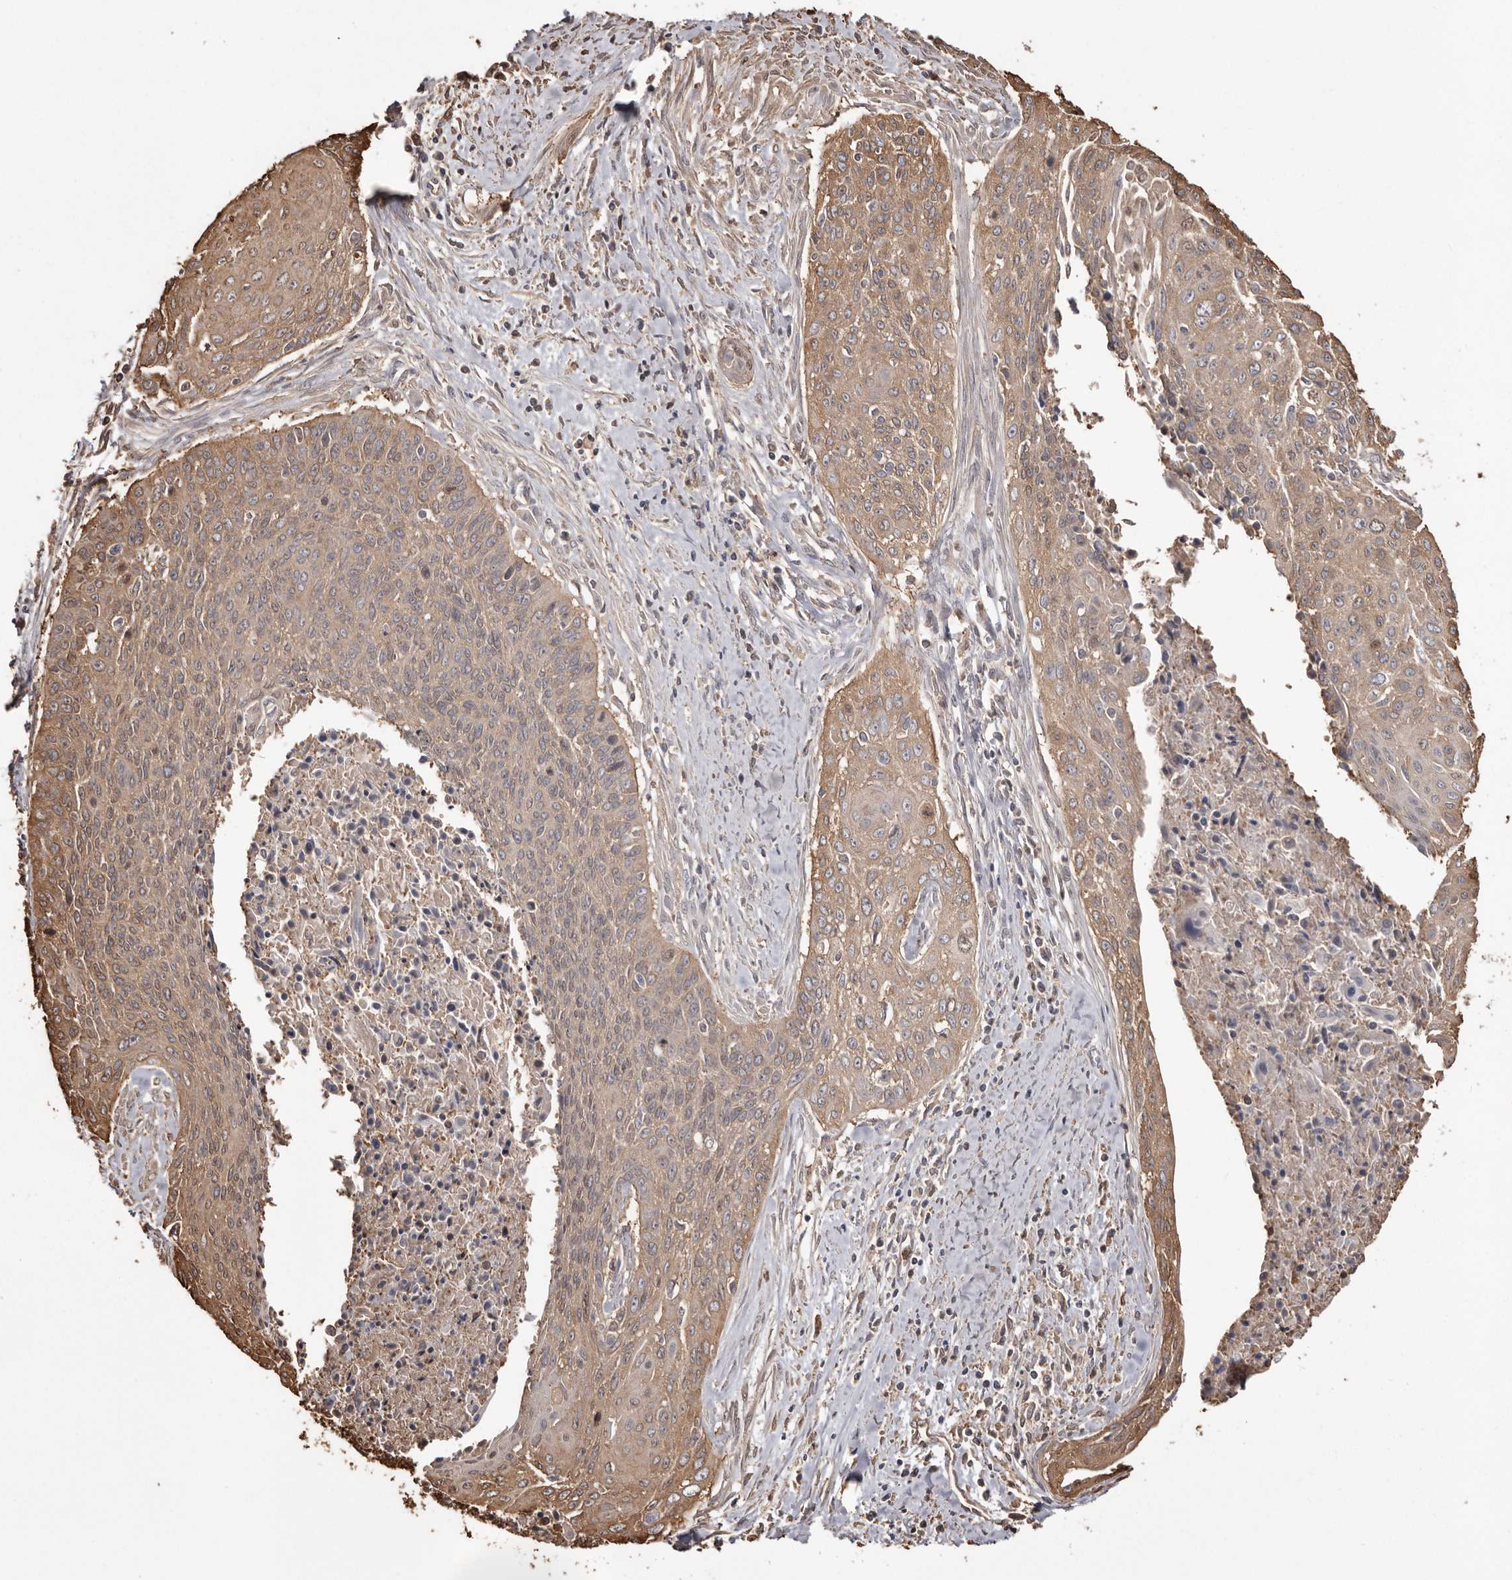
{"staining": {"intensity": "moderate", "quantity": ">75%", "location": "cytoplasmic/membranous"}, "tissue": "cervical cancer", "cell_type": "Tumor cells", "image_type": "cancer", "snomed": [{"axis": "morphology", "description": "Squamous cell carcinoma, NOS"}, {"axis": "topography", "description": "Cervix"}], "caption": "Human squamous cell carcinoma (cervical) stained with a brown dye displays moderate cytoplasmic/membranous positive positivity in approximately >75% of tumor cells.", "gene": "PKM", "patient": {"sex": "female", "age": 55}}